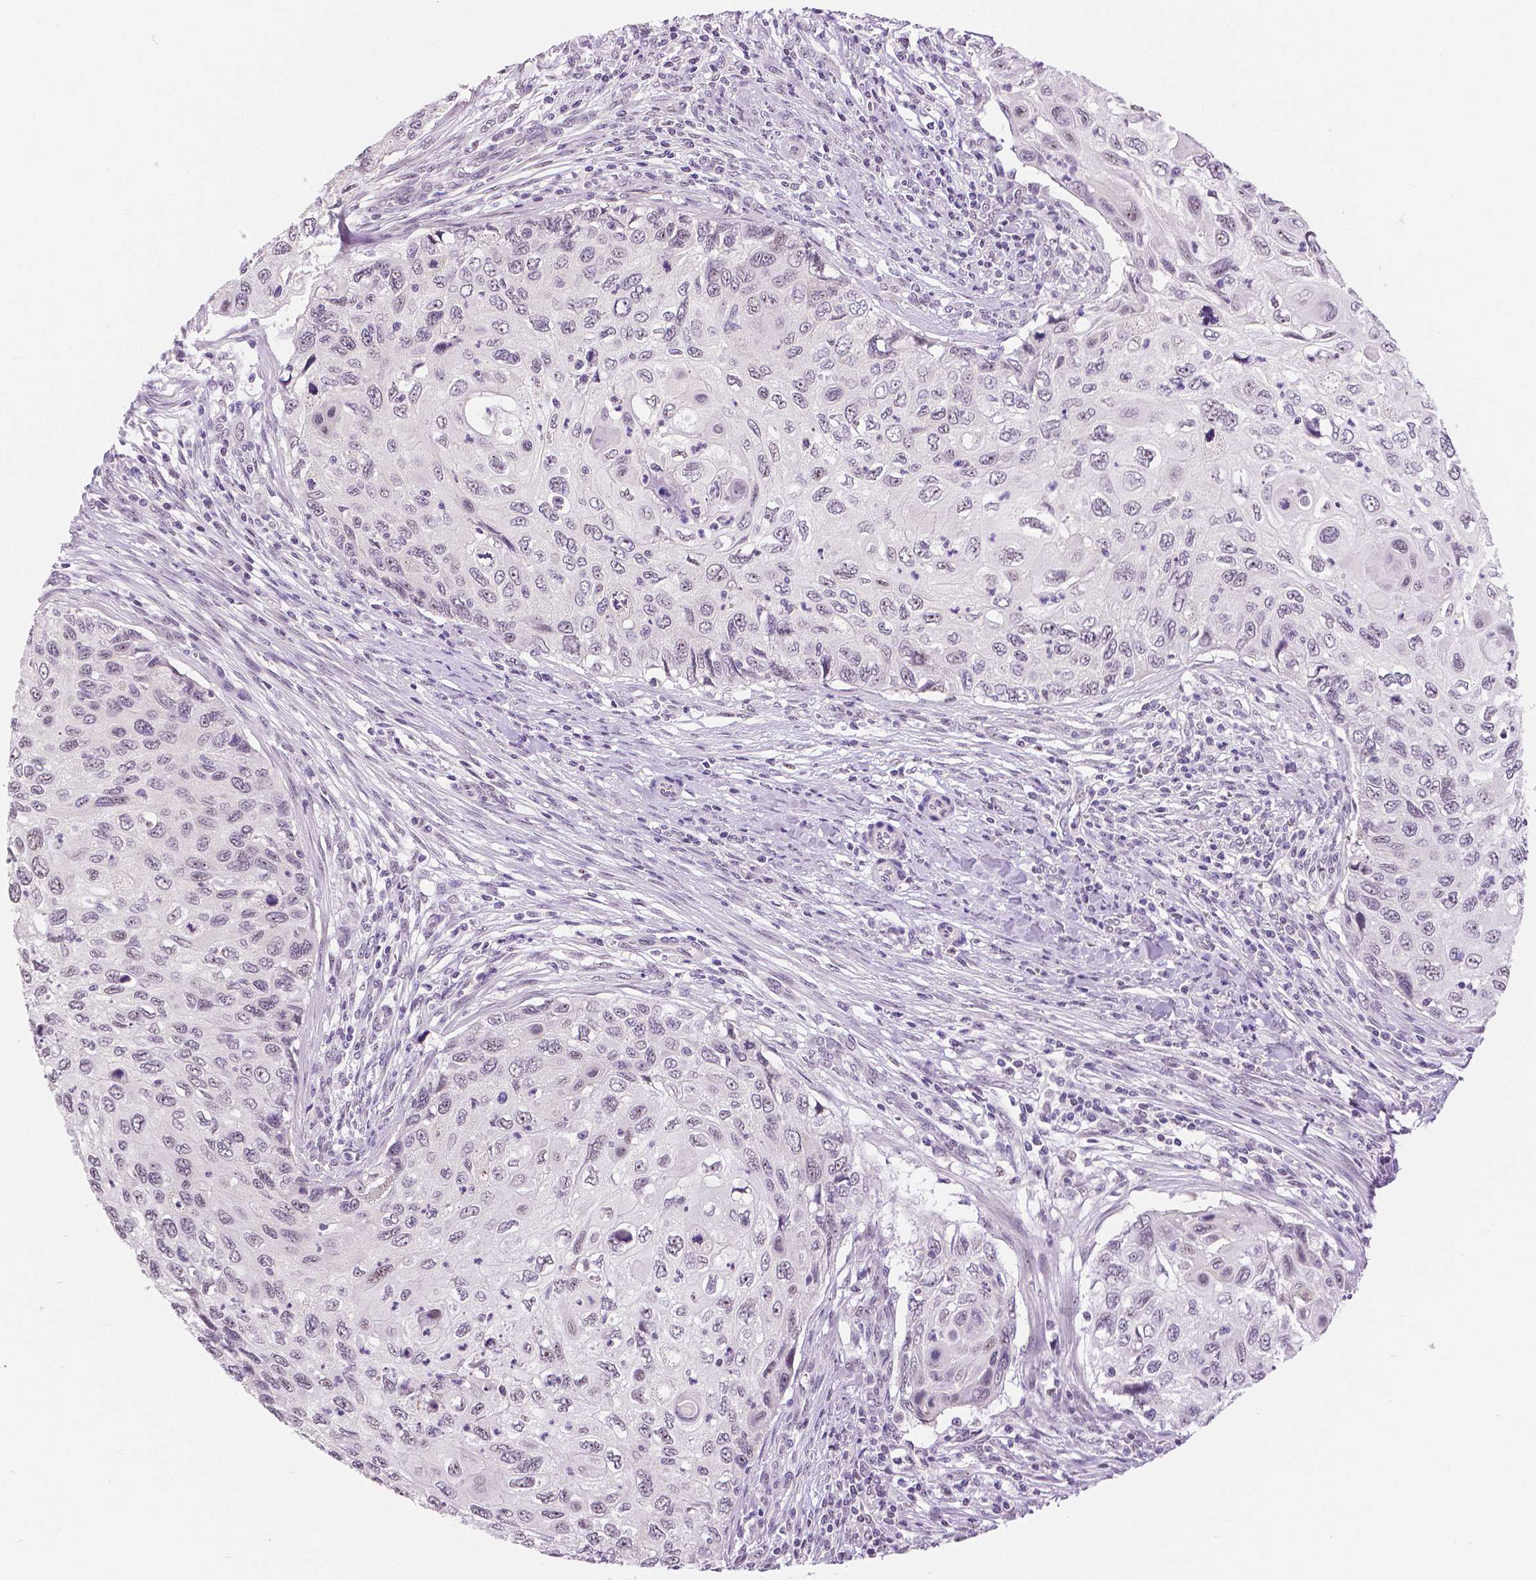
{"staining": {"intensity": "negative", "quantity": "none", "location": "none"}, "tissue": "cervical cancer", "cell_type": "Tumor cells", "image_type": "cancer", "snomed": [{"axis": "morphology", "description": "Squamous cell carcinoma, NOS"}, {"axis": "topography", "description": "Cervix"}], "caption": "Immunohistochemical staining of human cervical squamous cell carcinoma displays no significant staining in tumor cells.", "gene": "NHP2", "patient": {"sex": "female", "age": 70}}